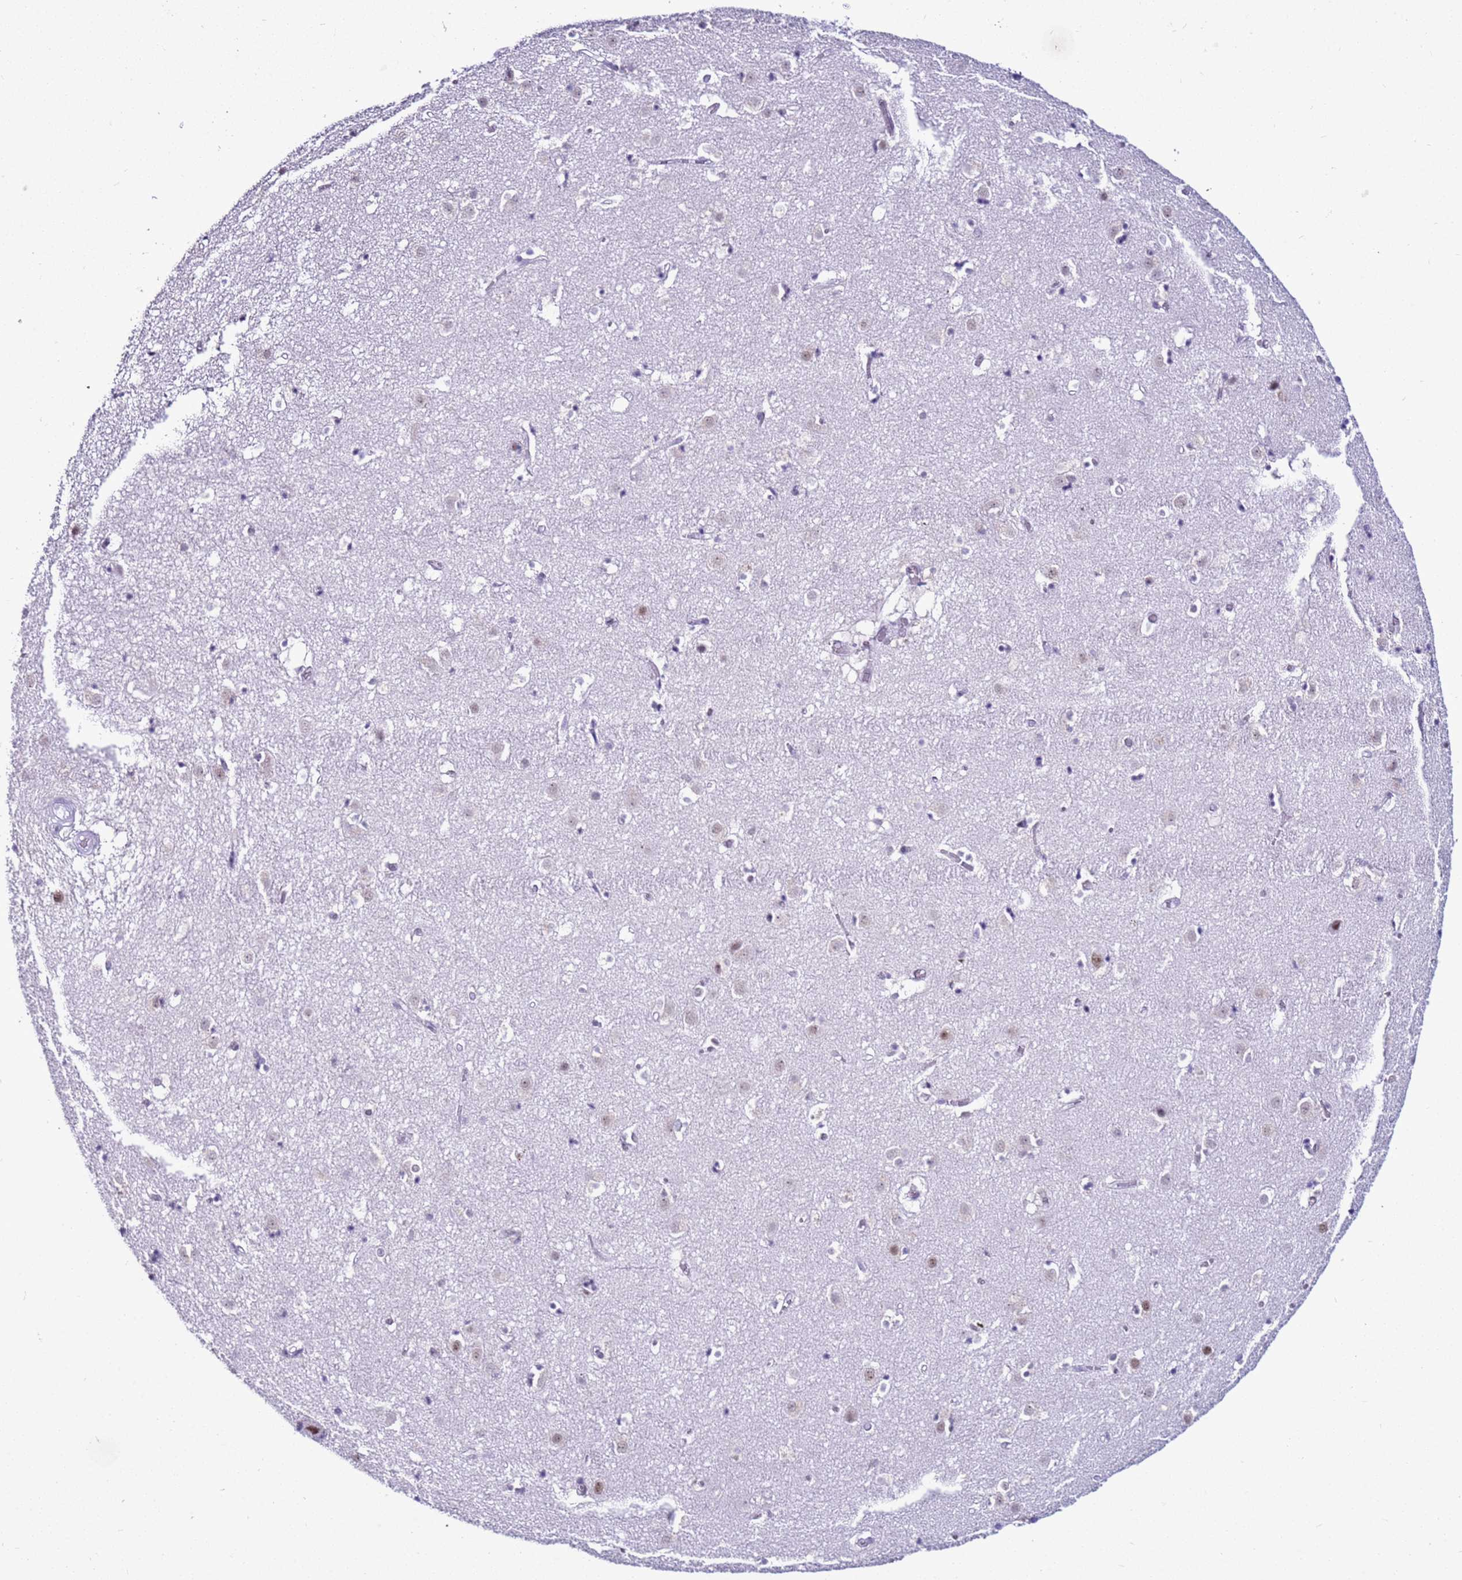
{"staining": {"intensity": "negative", "quantity": "none", "location": "none"}, "tissue": "caudate", "cell_type": "Glial cells", "image_type": "normal", "snomed": [{"axis": "morphology", "description": "Normal tissue, NOS"}, {"axis": "topography", "description": "Lateral ventricle wall"}], "caption": "A high-resolution photomicrograph shows immunohistochemistry staining of normal caudate, which shows no significant positivity in glial cells. The staining was performed using DAB (3,3'-diaminobenzidine) to visualize the protein expression in brown, while the nuclei were stained in blue with hematoxylin (Magnification: 20x).", "gene": "DHX15", "patient": {"sex": "male", "age": 70}}